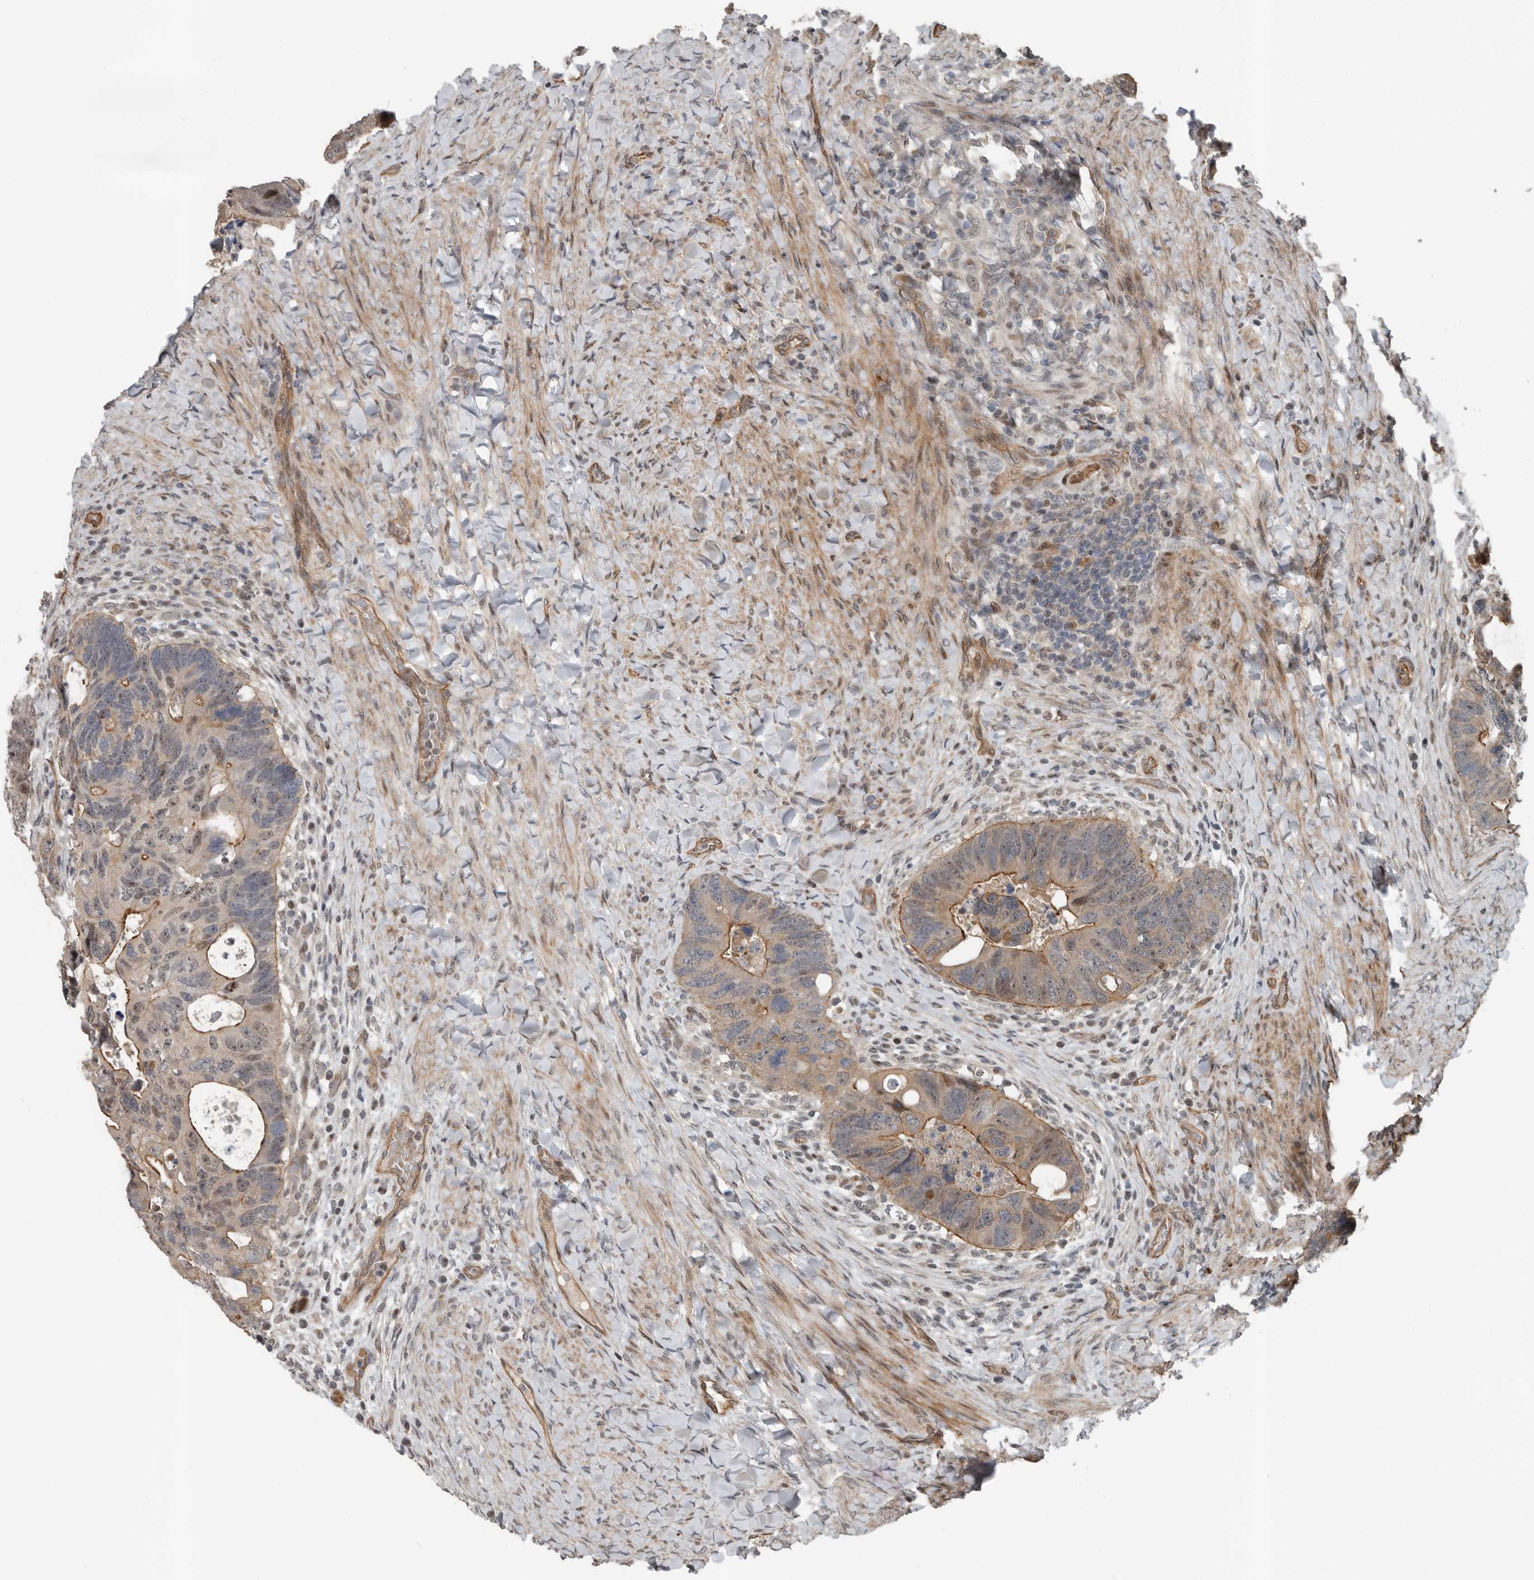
{"staining": {"intensity": "moderate", "quantity": "25%-75%", "location": "cytoplasmic/membranous,nuclear"}, "tissue": "colorectal cancer", "cell_type": "Tumor cells", "image_type": "cancer", "snomed": [{"axis": "morphology", "description": "Adenocarcinoma, NOS"}, {"axis": "topography", "description": "Rectum"}], "caption": "High-power microscopy captured an immunohistochemistry (IHC) image of colorectal cancer (adenocarcinoma), revealing moderate cytoplasmic/membranous and nuclear positivity in approximately 25%-75% of tumor cells.", "gene": "YOD1", "patient": {"sex": "male", "age": 59}}